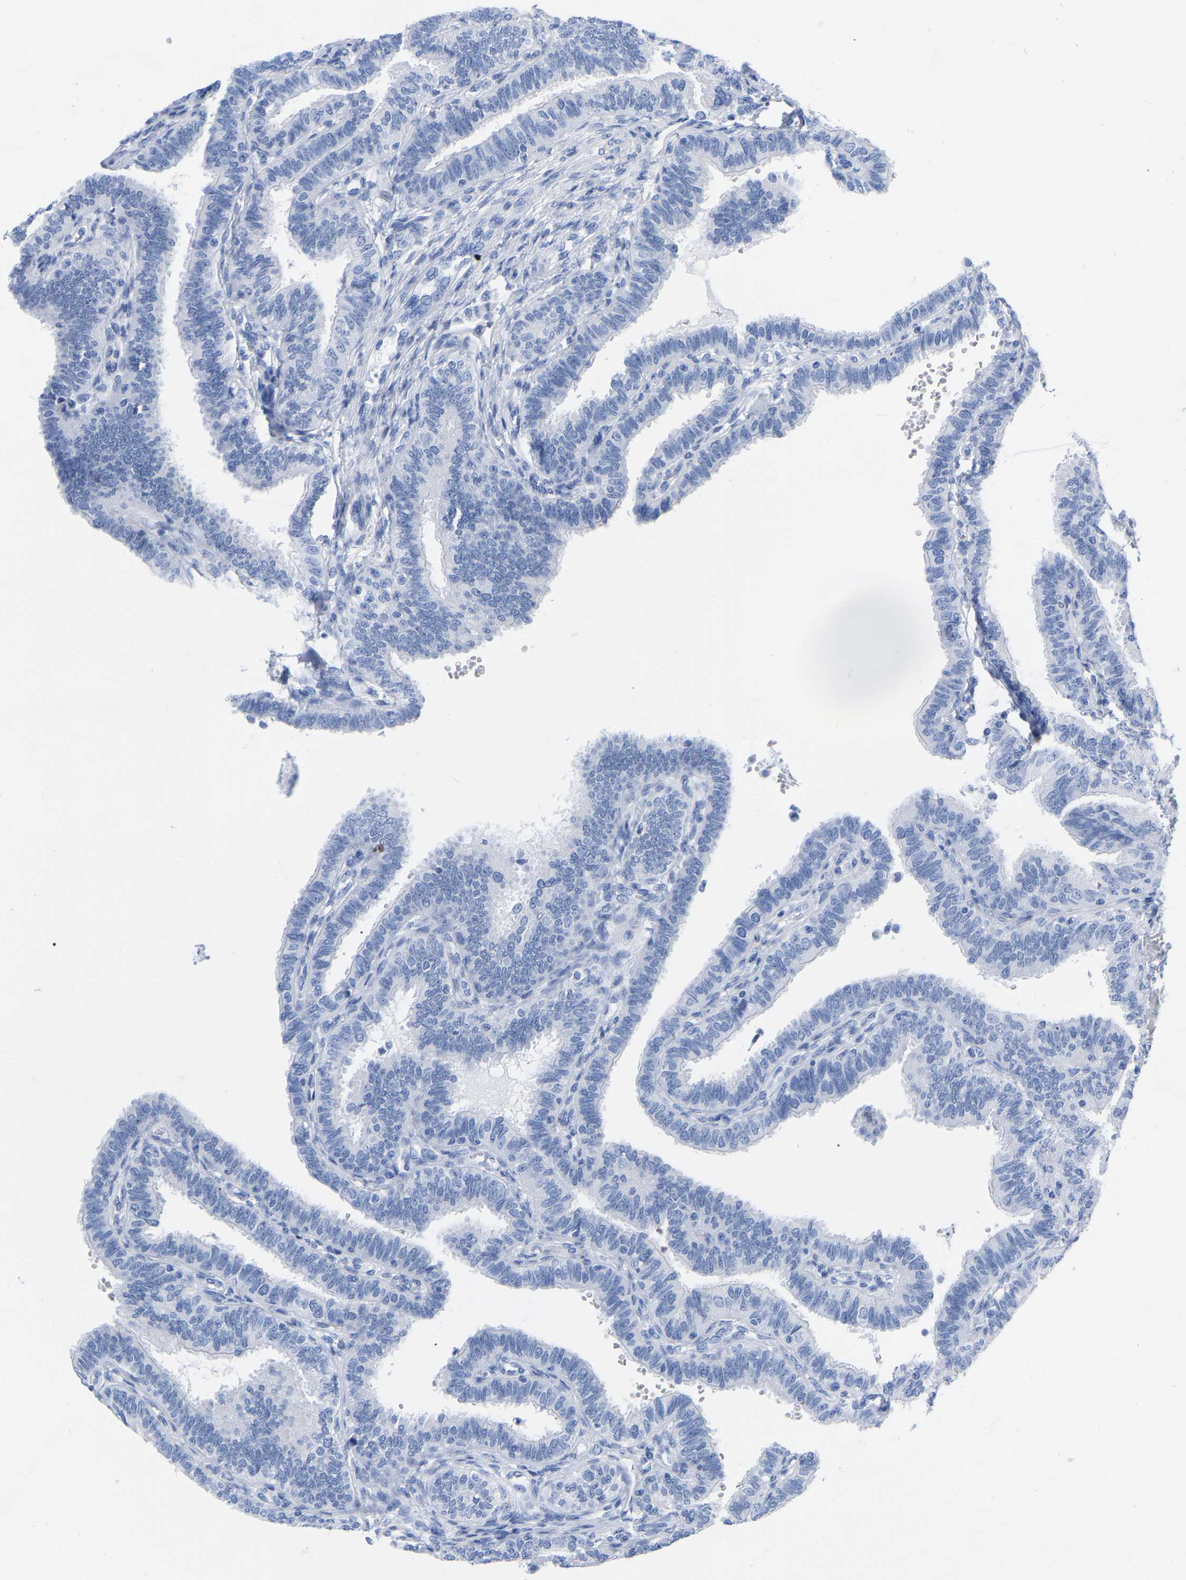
{"staining": {"intensity": "negative", "quantity": "none", "location": "none"}, "tissue": "fallopian tube", "cell_type": "Glandular cells", "image_type": "normal", "snomed": [{"axis": "morphology", "description": "Normal tissue, NOS"}, {"axis": "topography", "description": "Fallopian tube"}, {"axis": "topography", "description": "Placenta"}], "caption": "Immunohistochemistry (IHC) of normal human fallopian tube demonstrates no expression in glandular cells.", "gene": "ZNF629", "patient": {"sex": "female", "age": 34}}